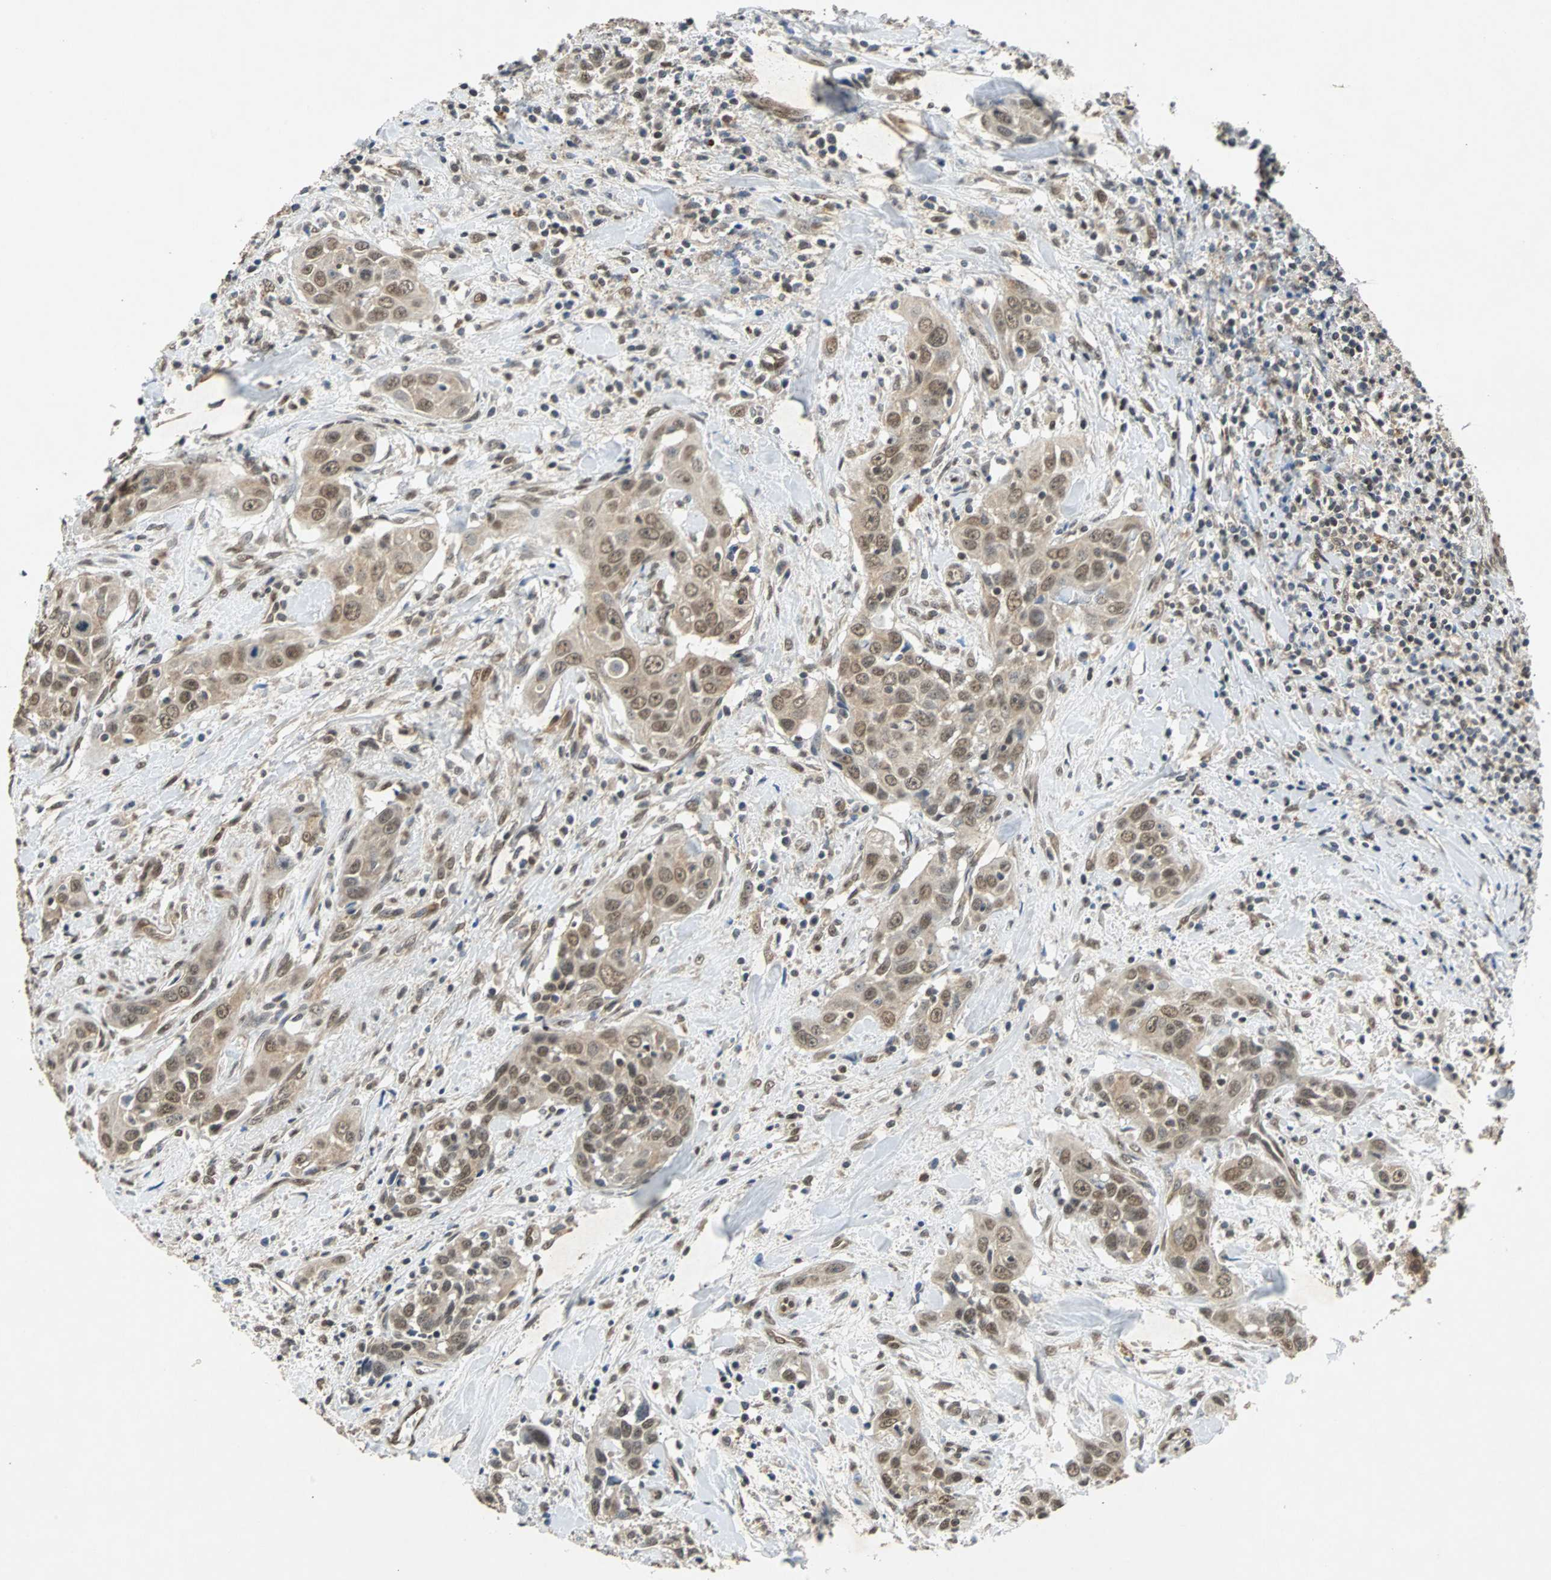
{"staining": {"intensity": "weak", "quantity": ">75%", "location": "cytoplasmic/membranous,nuclear"}, "tissue": "head and neck cancer", "cell_type": "Tumor cells", "image_type": "cancer", "snomed": [{"axis": "morphology", "description": "Squamous cell carcinoma, NOS"}, {"axis": "topography", "description": "Oral tissue"}, {"axis": "topography", "description": "Head-Neck"}], "caption": "Immunohistochemical staining of human head and neck squamous cell carcinoma displays low levels of weak cytoplasmic/membranous and nuclear protein staining in approximately >75% of tumor cells.", "gene": "PHC1", "patient": {"sex": "female", "age": 50}}